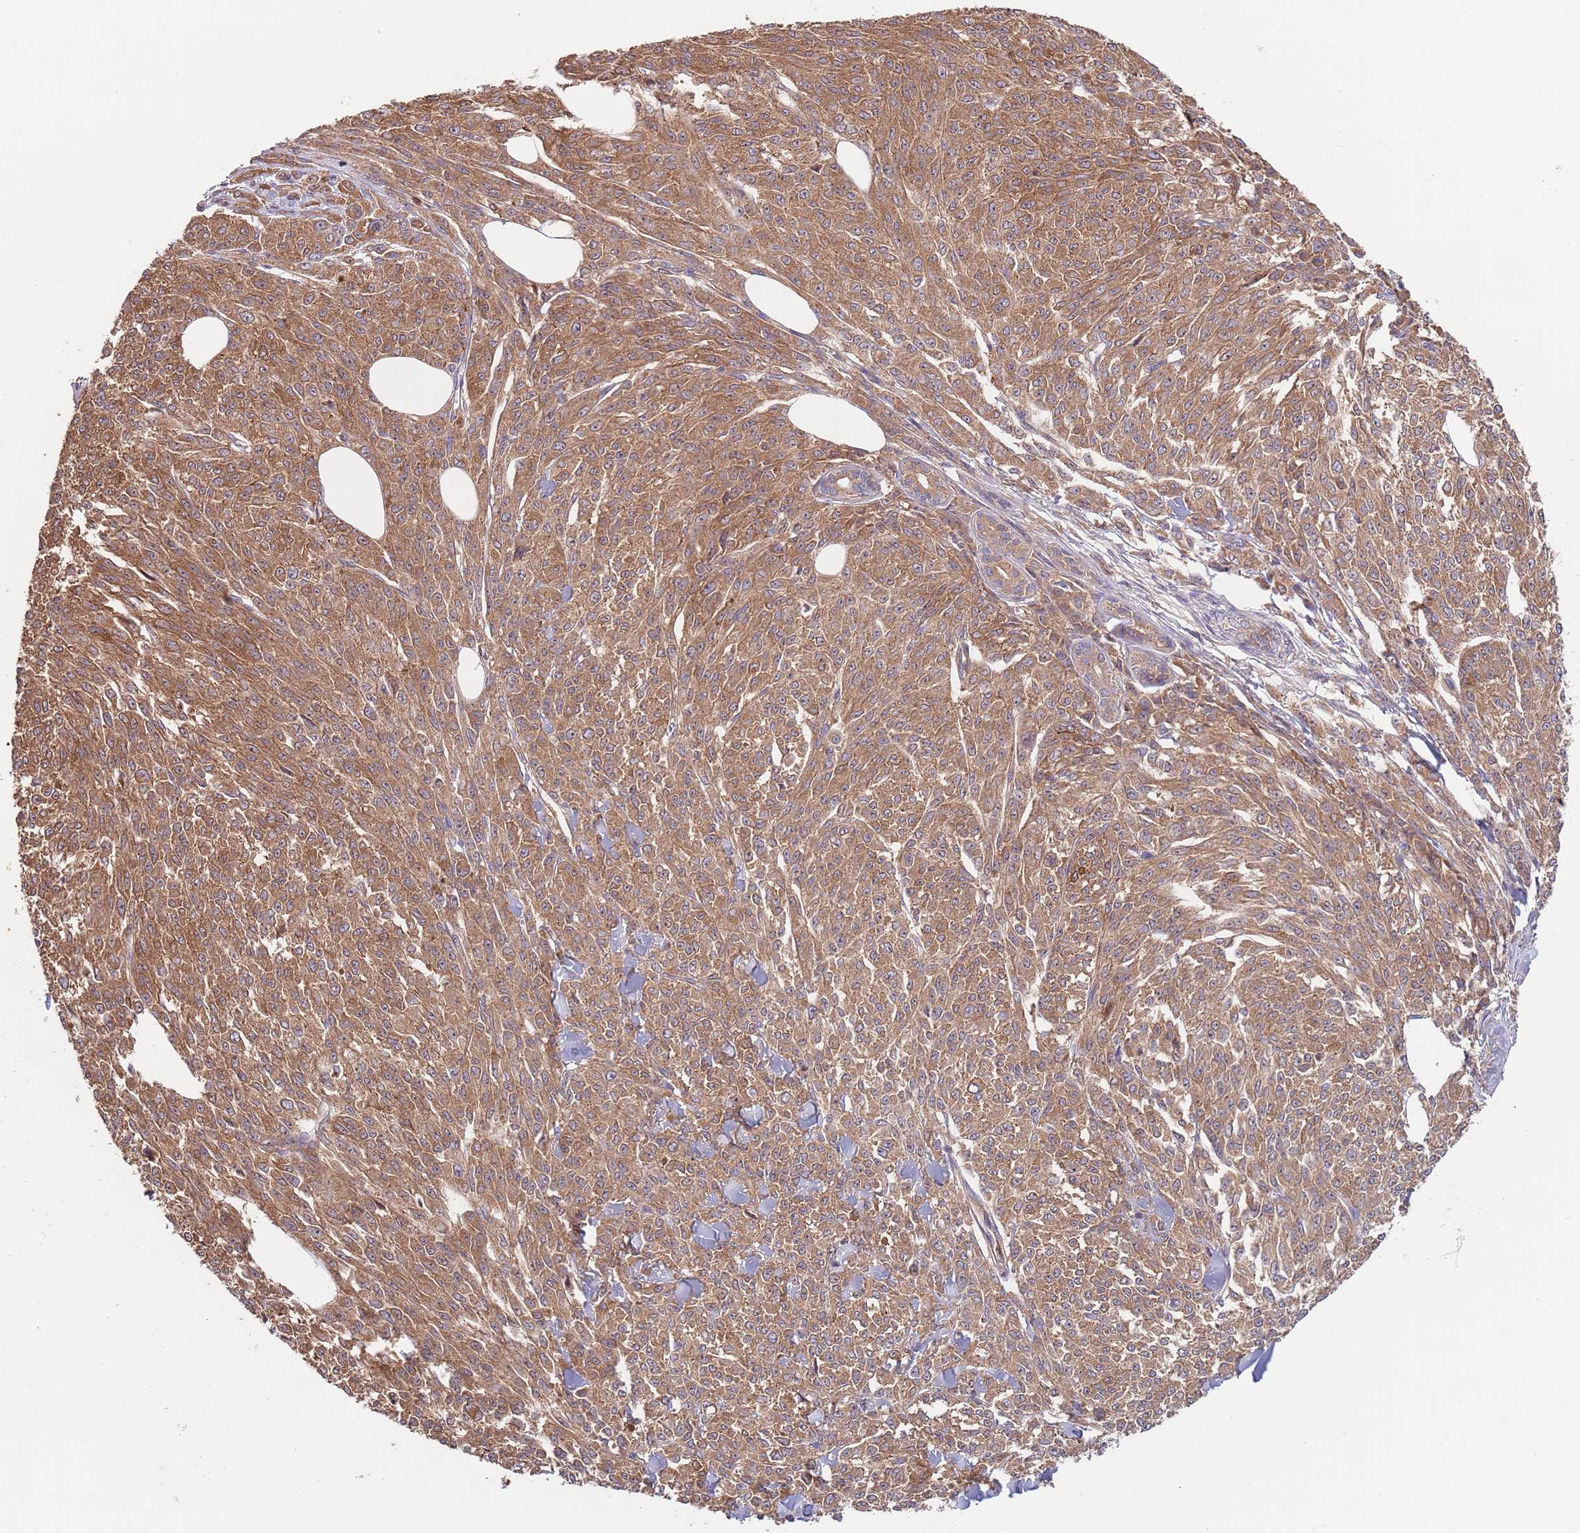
{"staining": {"intensity": "moderate", "quantity": ">75%", "location": "cytoplasmic/membranous"}, "tissue": "melanoma", "cell_type": "Tumor cells", "image_type": "cancer", "snomed": [{"axis": "morphology", "description": "Malignant melanoma, NOS"}, {"axis": "topography", "description": "Skin"}], "caption": "Human melanoma stained with a brown dye reveals moderate cytoplasmic/membranous positive expression in approximately >75% of tumor cells.", "gene": "EIF3F", "patient": {"sex": "female", "age": 52}}